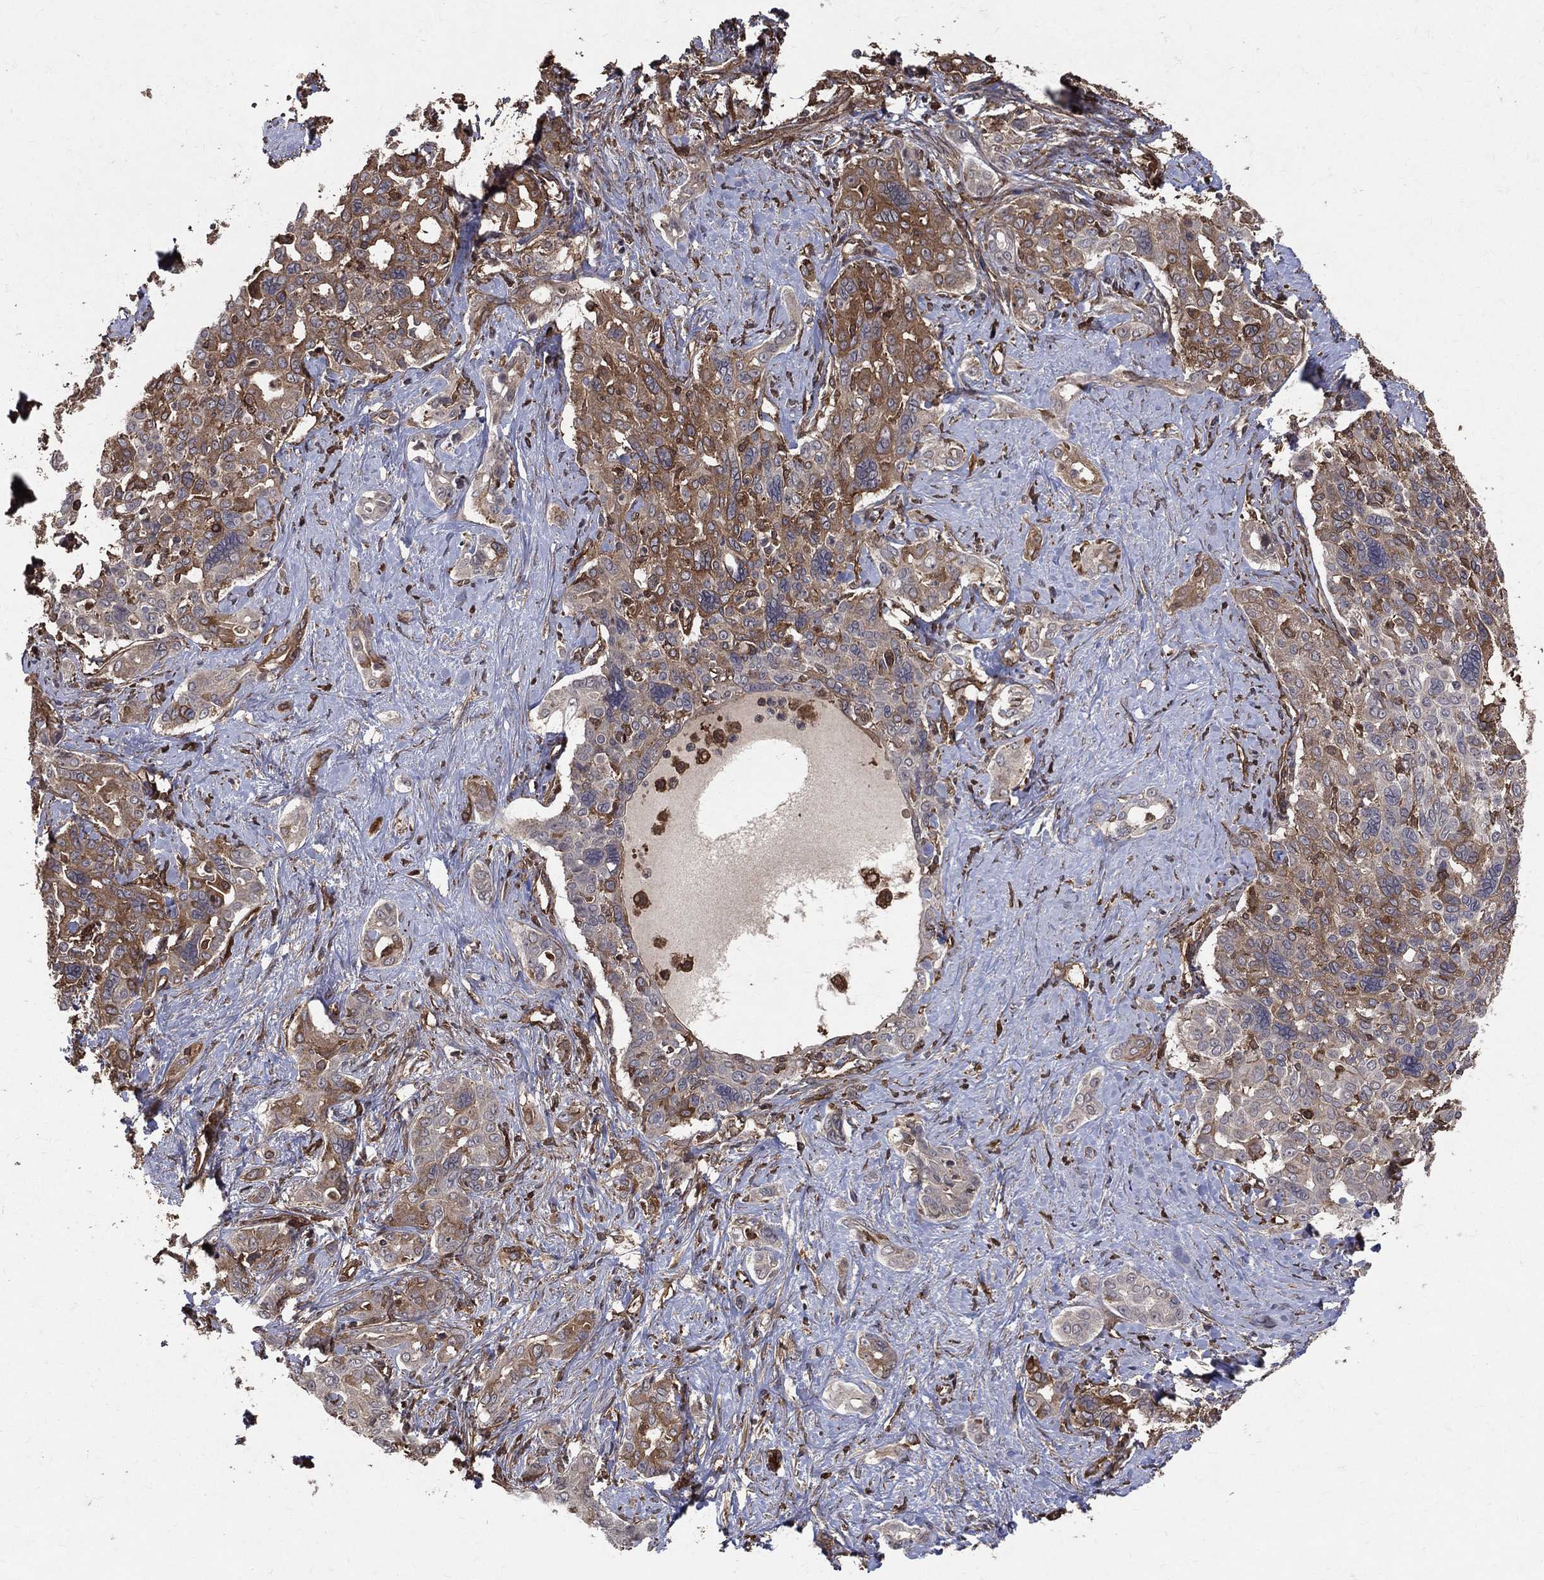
{"staining": {"intensity": "moderate", "quantity": "25%-75%", "location": "cytoplasmic/membranous"}, "tissue": "liver cancer", "cell_type": "Tumor cells", "image_type": "cancer", "snomed": [{"axis": "morphology", "description": "Cholangiocarcinoma"}, {"axis": "topography", "description": "Liver"}], "caption": "An immunohistochemistry (IHC) micrograph of neoplastic tissue is shown. Protein staining in brown highlights moderate cytoplasmic/membranous positivity in liver cholangiocarcinoma within tumor cells.", "gene": "DPYSL2", "patient": {"sex": "female", "age": 47}}